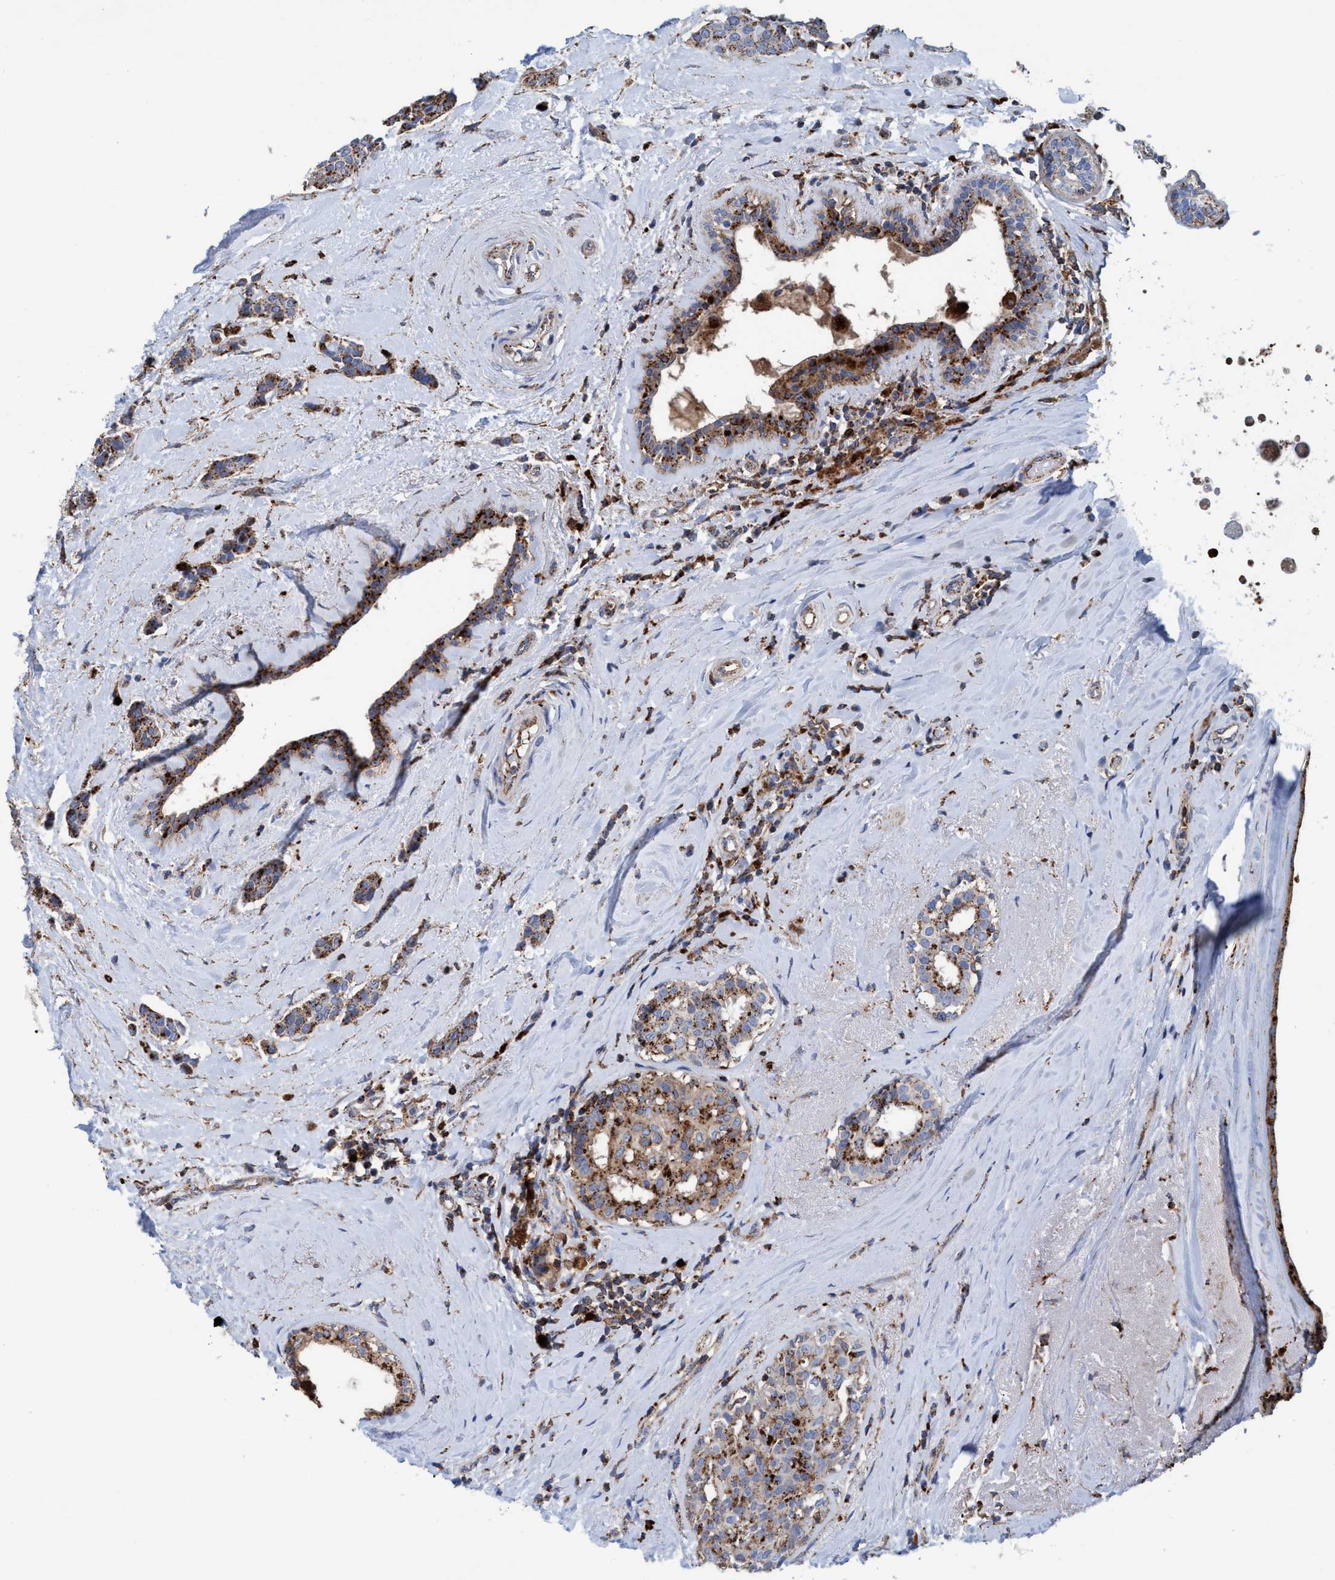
{"staining": {"intensity": "moderate", "quantity": ">75%", "location": "cytoplasmic/membranous"}, "tissue": "breast cancer", "cell_type": "Tumor cells", "image_type": "cancer", "snomed": [{"axis": "morphology", "description": "Duct carcinoma"}, {"axis": "topography", "description": "Breast"}], "caption": "Immunohistochemical staining of breast infiltrating ductal carcinoma exhibits moderate cytoplasmic/membranous protein expression in approximately >75% of tumor cells. (DAB = brown stain, brightfield microscopy at high magnification).", "gene": "TRIM65", "patient": {"sex": "female", "age": 55}}